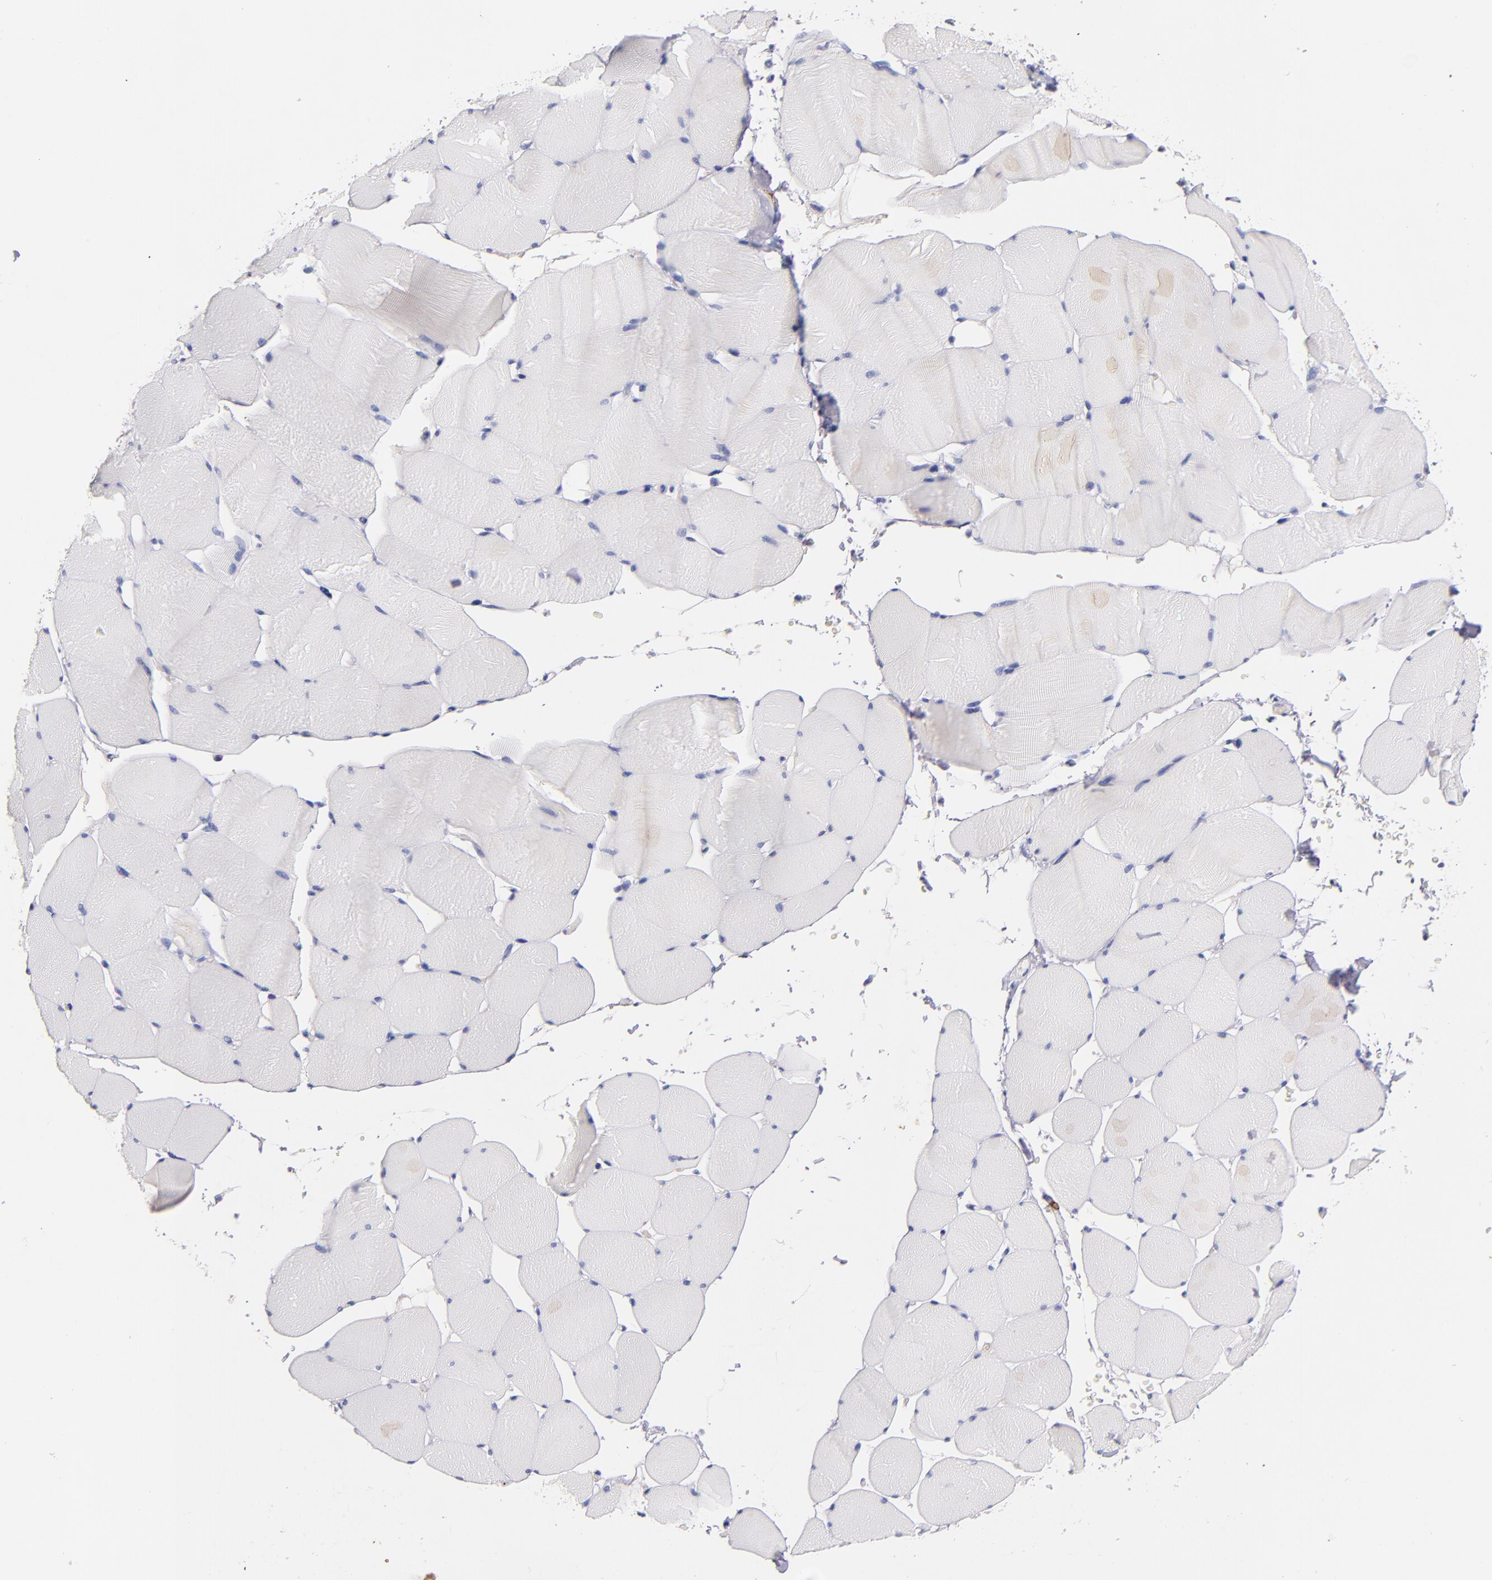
{"staining": {"intensity": "negative", "quantity": "none", "location": "none"}, "tissue": "skeletal muscle", "cell_type": "Myocytes", "image_type": "normal", "snomed": [{"axis": "morphology", "description": "Normal tissue, NOS"}, {"axis": "topography", "description": "Skeletal muscle"}], "caption": "This is an IHC histopathology image of benign skeletal muscle. There is no staining in myocytes.", "gene": "KIT", "patient": {"sex": "male", "age": 62}}